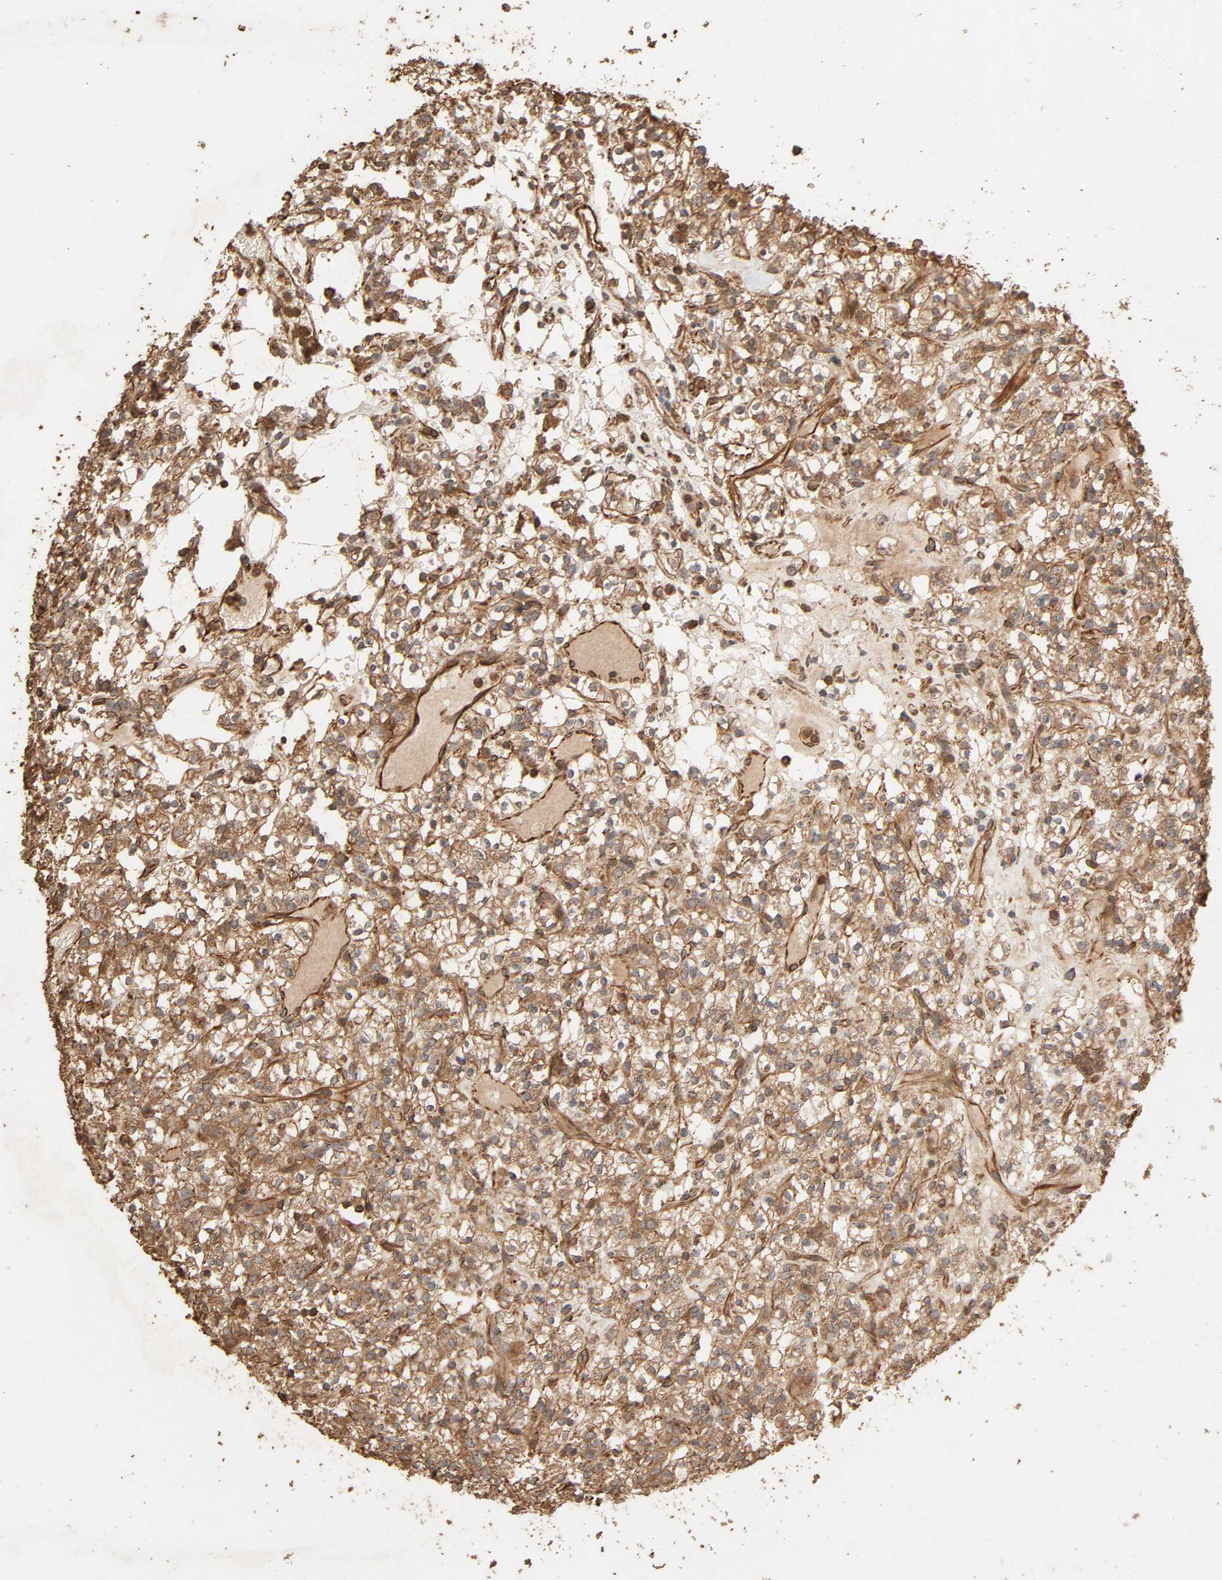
{"staining": {"intensity": "moderate", "quantity": "25%-75%", "location": "cytoplasmic/membranous"}, "tissue": "renal cancer", "cell_type": "Tumor cells", "image_type": "cancer", "snomed": [{"axis": "morphology", "description": "Normal tissue, NOS"}, {"axis": "morphology", "description": "Adenocarcinoma, NOS"}, {"axis": "topography", "description": "Kidney"}], "caption": "Protein staining of renal adenocarcinoma tissue demonstrates moderate cytoplasmic/membranous expression in about 25%-75% of tumor cells. (DAB = brown stain, brightfield microscopy at high magnification).", "gene": "RPS6KA6", "patient": {"sex": "female", "age": 72}}